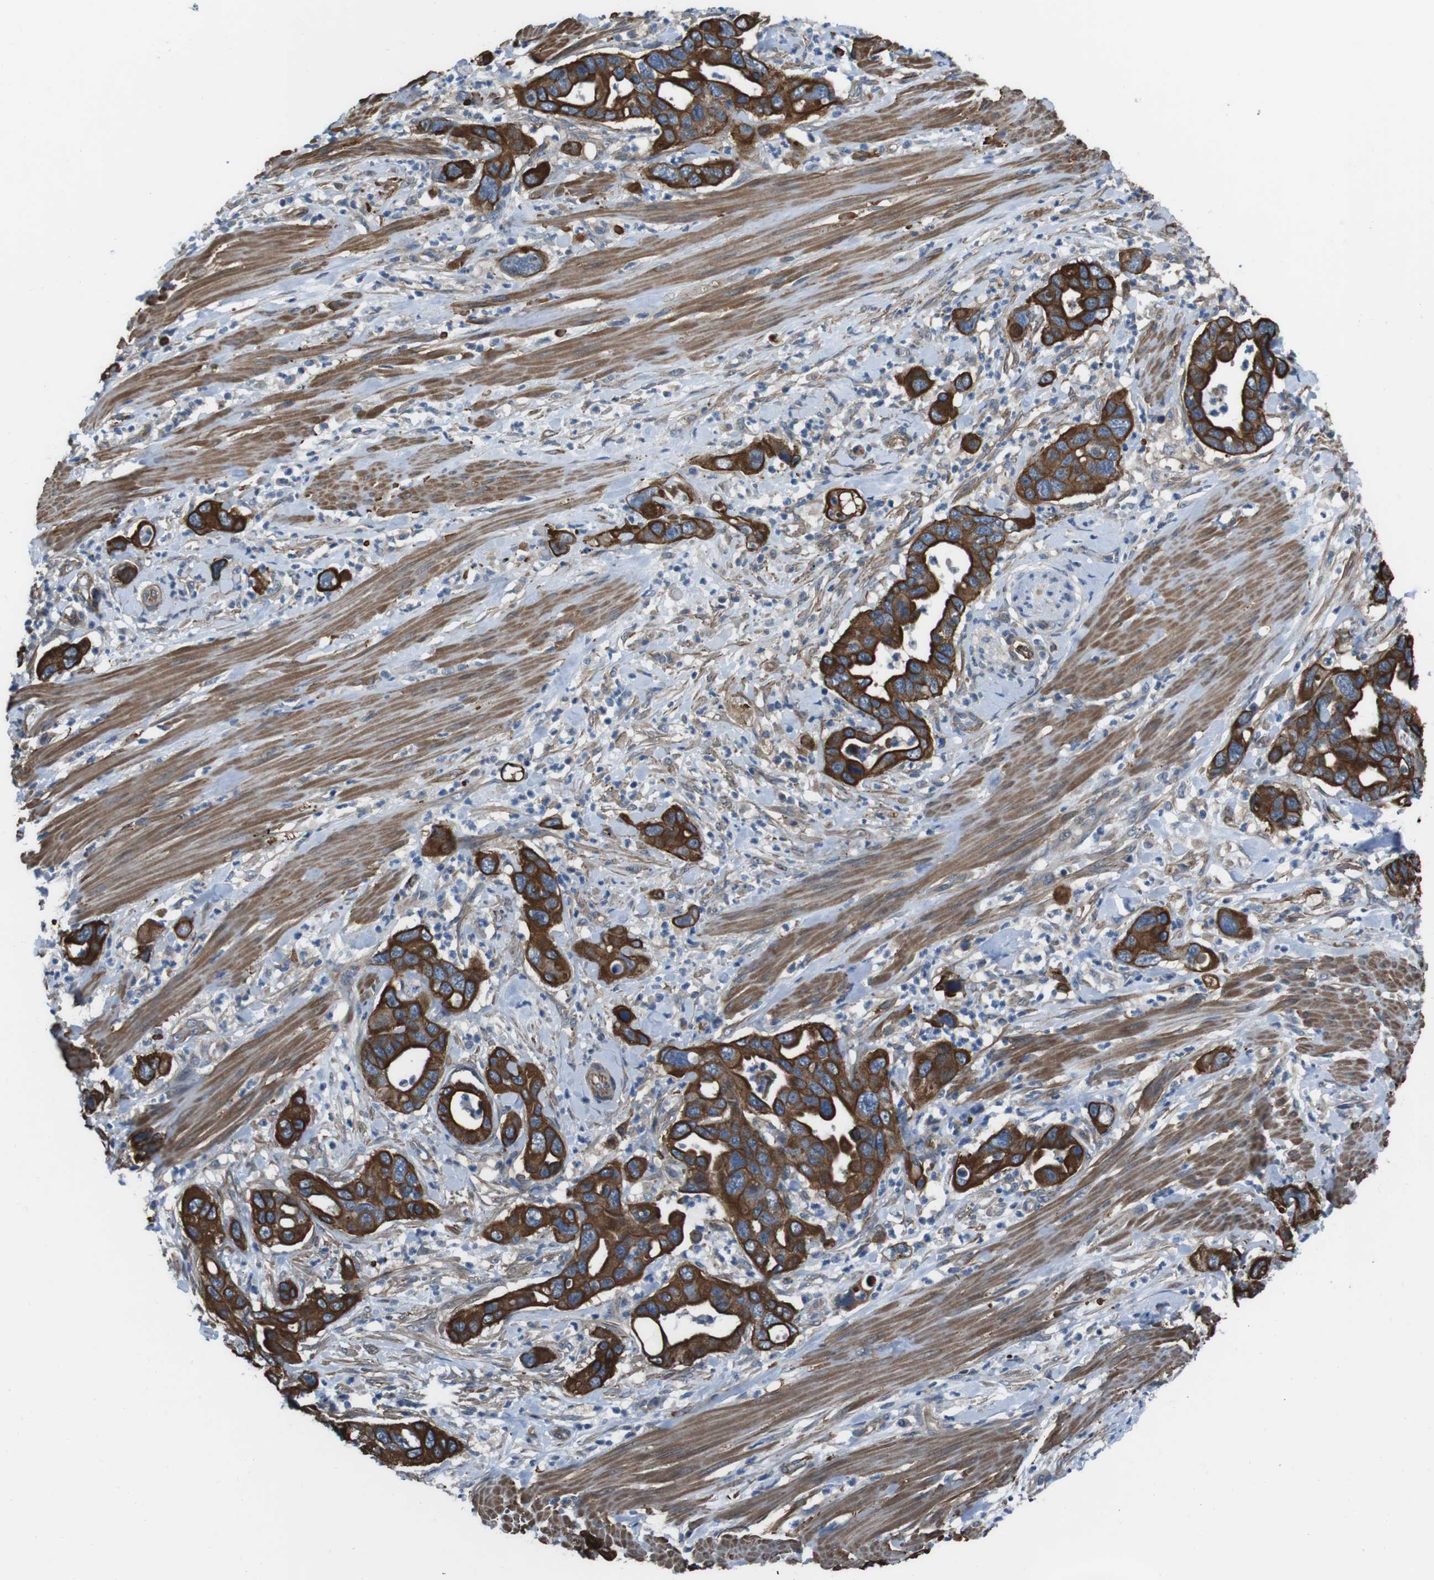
{"staining": {"intensity": "strong", "quantity": ">75%", "location": "cytoplasmic/membranous"}, "tissue": "pancreatic cancer", "cell_type": "Tumor cells", "image_type": "cancer", "snomed": [{"axis": "morphology", "description": "Adenocarcinoma, NOS"}, {"axis": "topography", "description": "Pancreas"}], "caption": "Human pancreatic adenocarcinoma stained for a protein (brown) exhibits strong cytoplasmic/membranous positive expression in approximately >75% of tumor cells.", "gene": "FAM174B", "patient": {"sex": "female", "age": 71}}